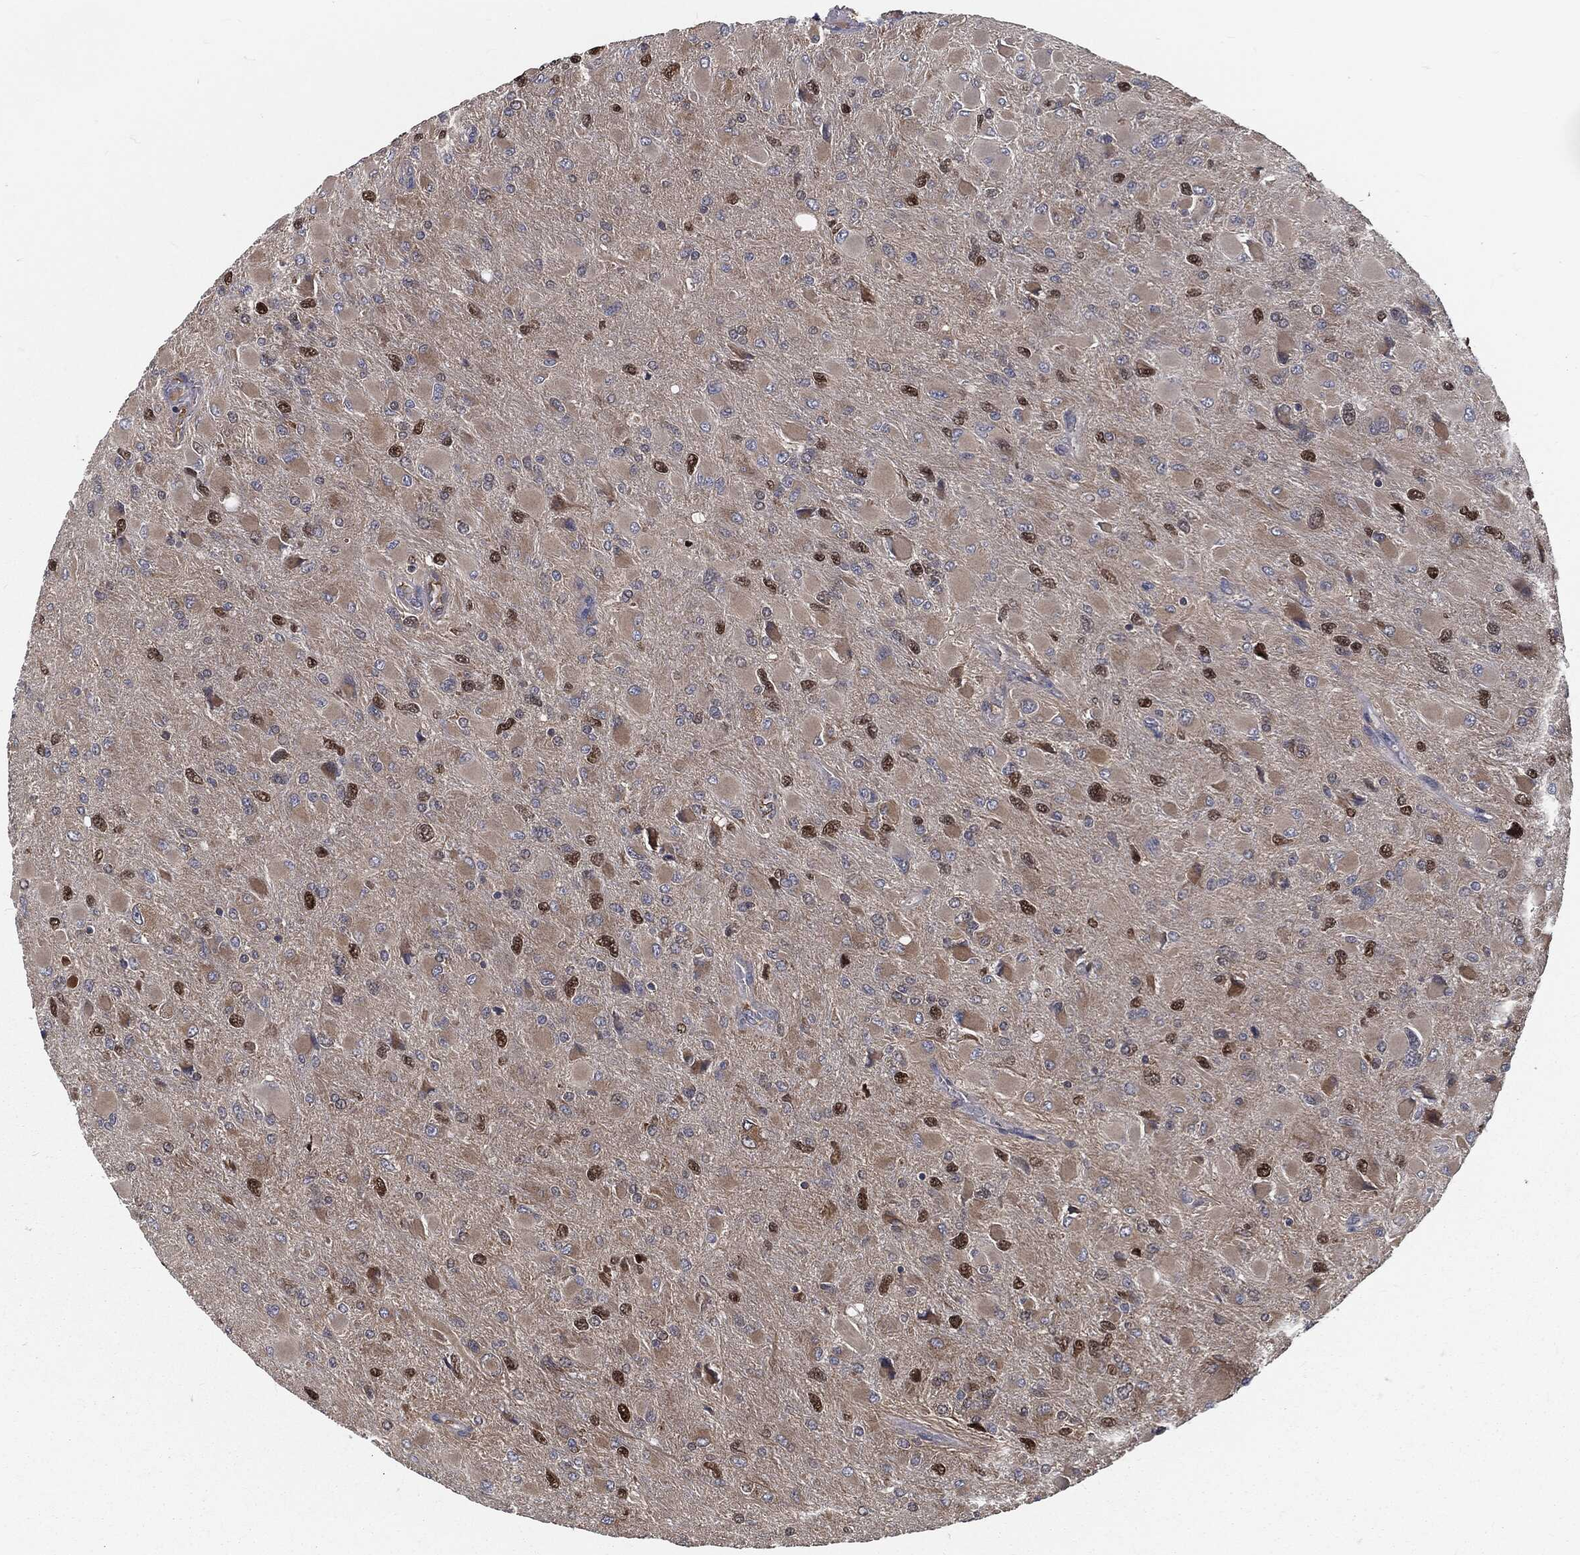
{"staining": {"intensity": "weak", "quantity": "25%-75%", "location": "cytoplasmic/membranous"}, "tissue": "glioma", "cell_type": "Tumor cells", "image_type": "cancer", "snomed": [{"axis": "morphology", "description": "Glioma, malignant, High grade"}, {"axis": "topography", "description": "Cerebral cortex"}], "caption": "Immunohistochemical staining of human malignant high-grade glioma shows low levels of weak cytoplasmic/membranous protein staining in about 25%-75% of tumor cells.", "gene": "PRDX4", "patient": {"sex": "female", "age": 36}}